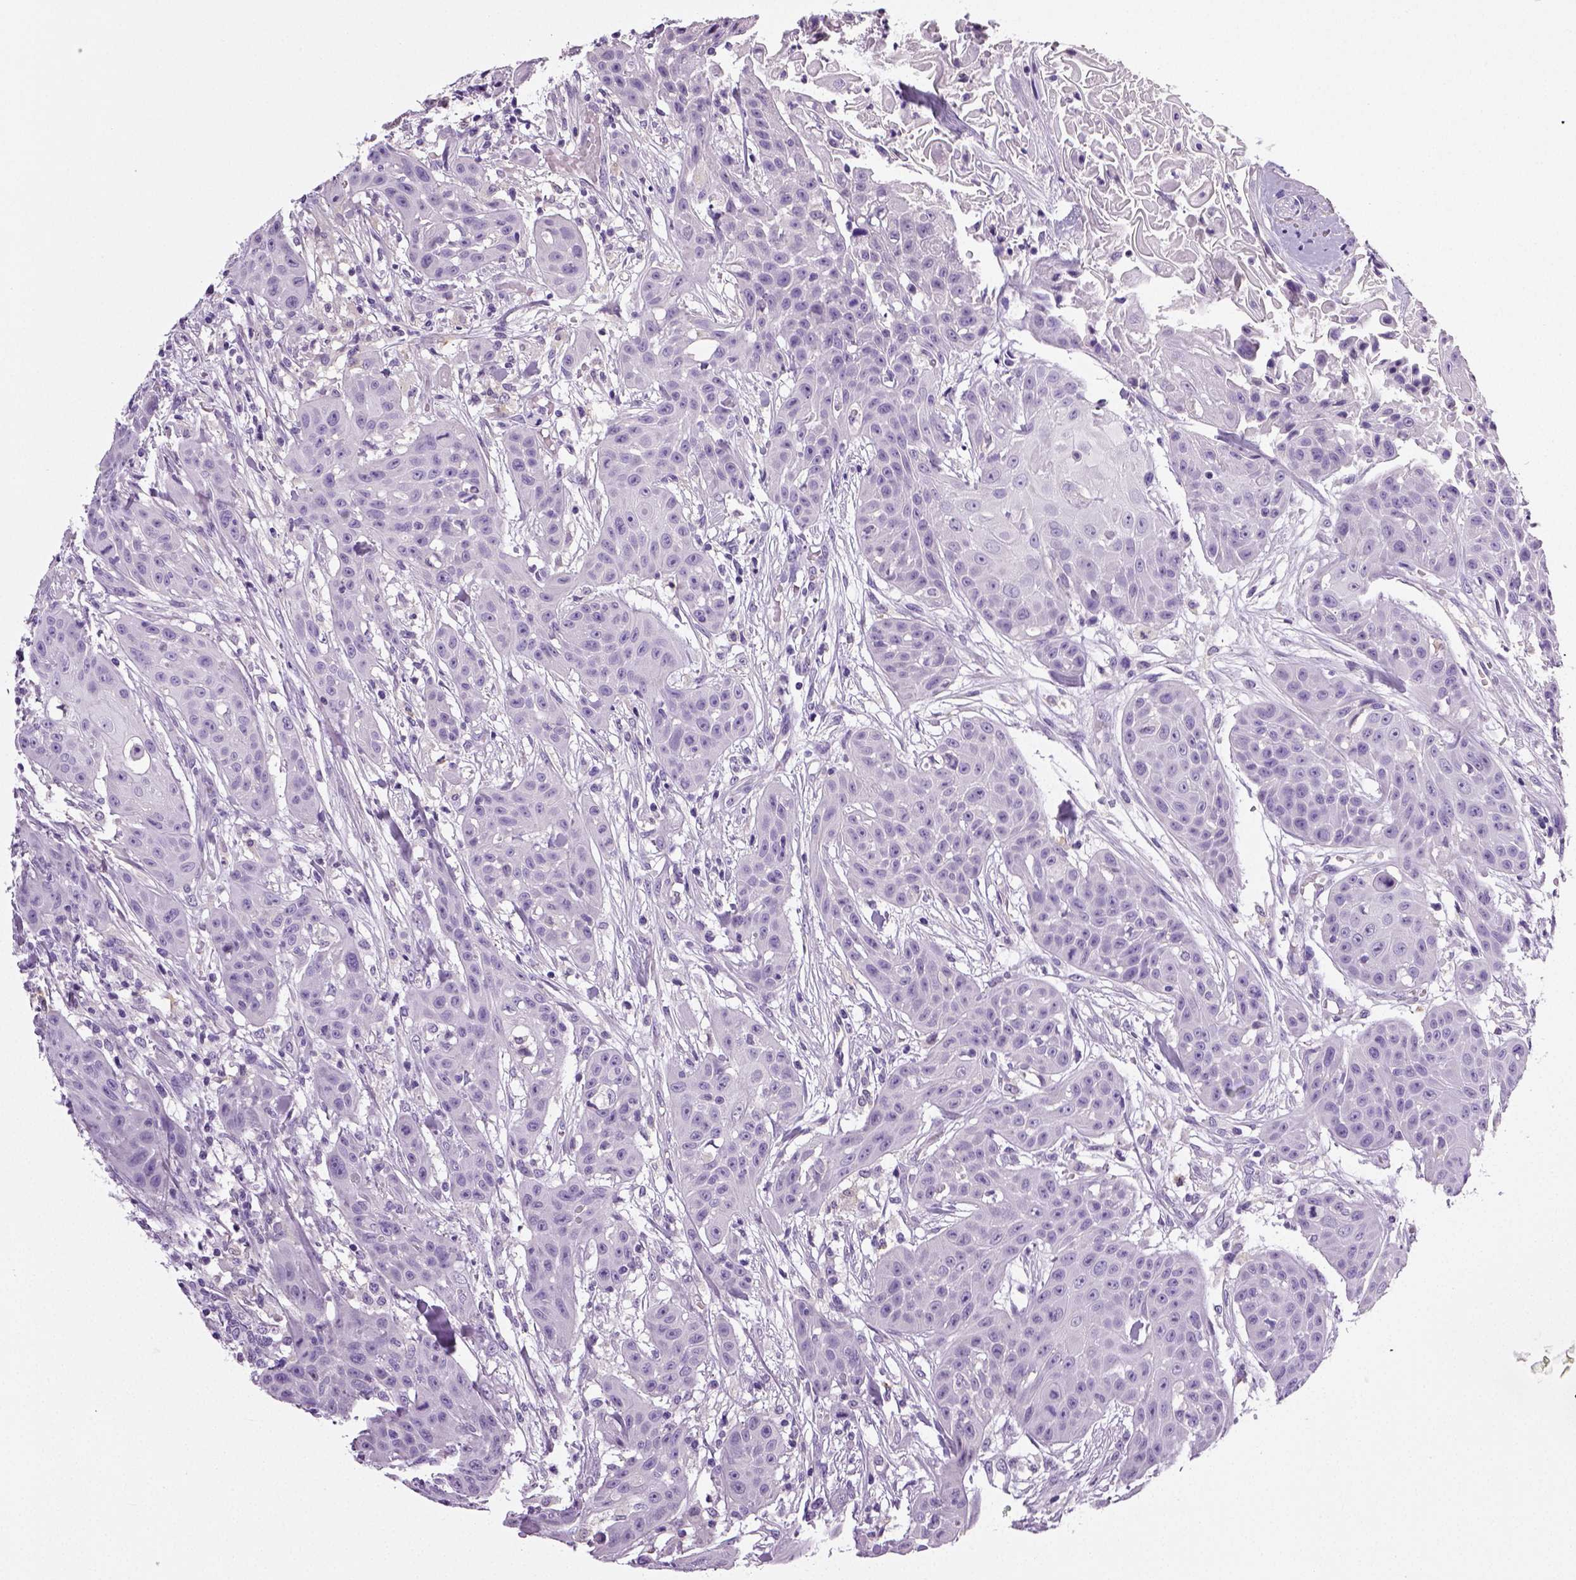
{"staining": {"intensity": "negative", "quantity": "none", "location": "none"}, "tissue": "head and neck cancer", "cell_type": "Tumor cells", "image_type": "cancer", "snomed": [{"axis": "morphology", "description": "Squamous cell carcinoma, NOS"}, {"axis": "topography", "description": "Oral tissue"}, {"axis": "topography", "description": "Head-Neck"}], "caption": "Immunohistochemical staining of squamous cell carcinoma (head and neck) demonstrates no significant expression in tumor cells.", "gene": "NECAB2", "patient": {"sex": "female", "age": 55}}